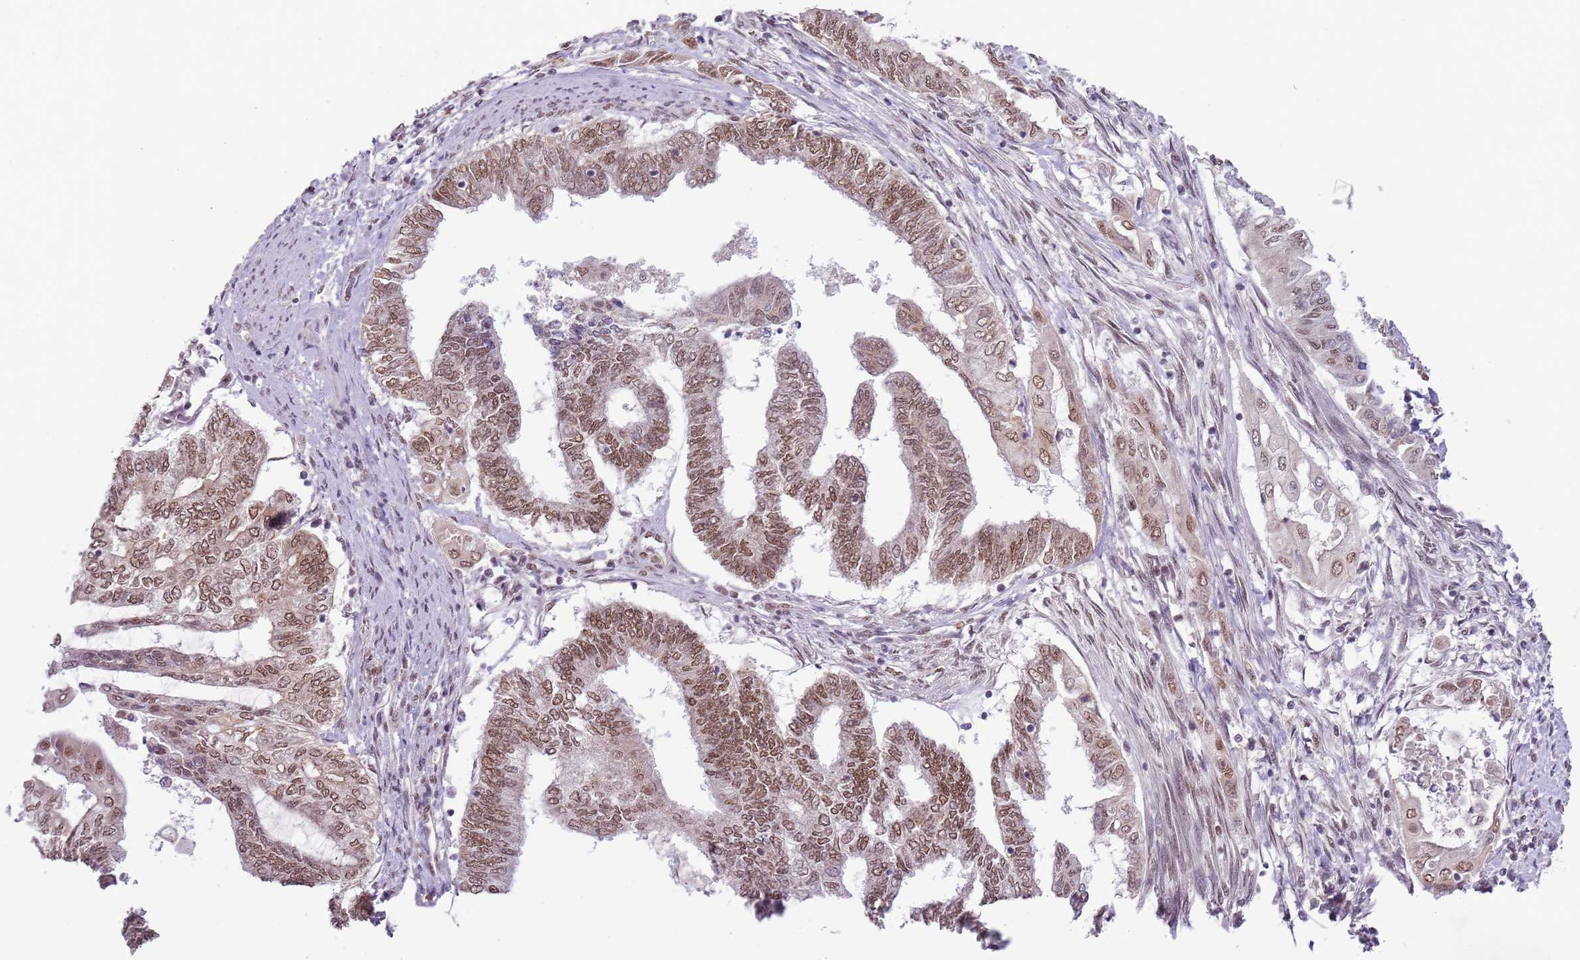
{"staining": {"intensity": "moderate", "quantity": ">75%", "location": "nuclear"}, "tissue": "endometrial cancer", "cell_type": "Tumor cells", "image_type": "cancer", "snomed": [{"axis": "morphology", "description": "Adenocarcinoma, NOS"}, {"axis": "topography", "description": "Uterus"}, {"axis": "topography", "description": "Endometrium"}], "caption": "Brown immunohistochemical staining in human adenocarcinoma (endometrial) displays moderate nuclear staining in about >75% of tumor cells.", "gene": "FAM120AOS", "patient": {"sex": "female", "age": 70}}